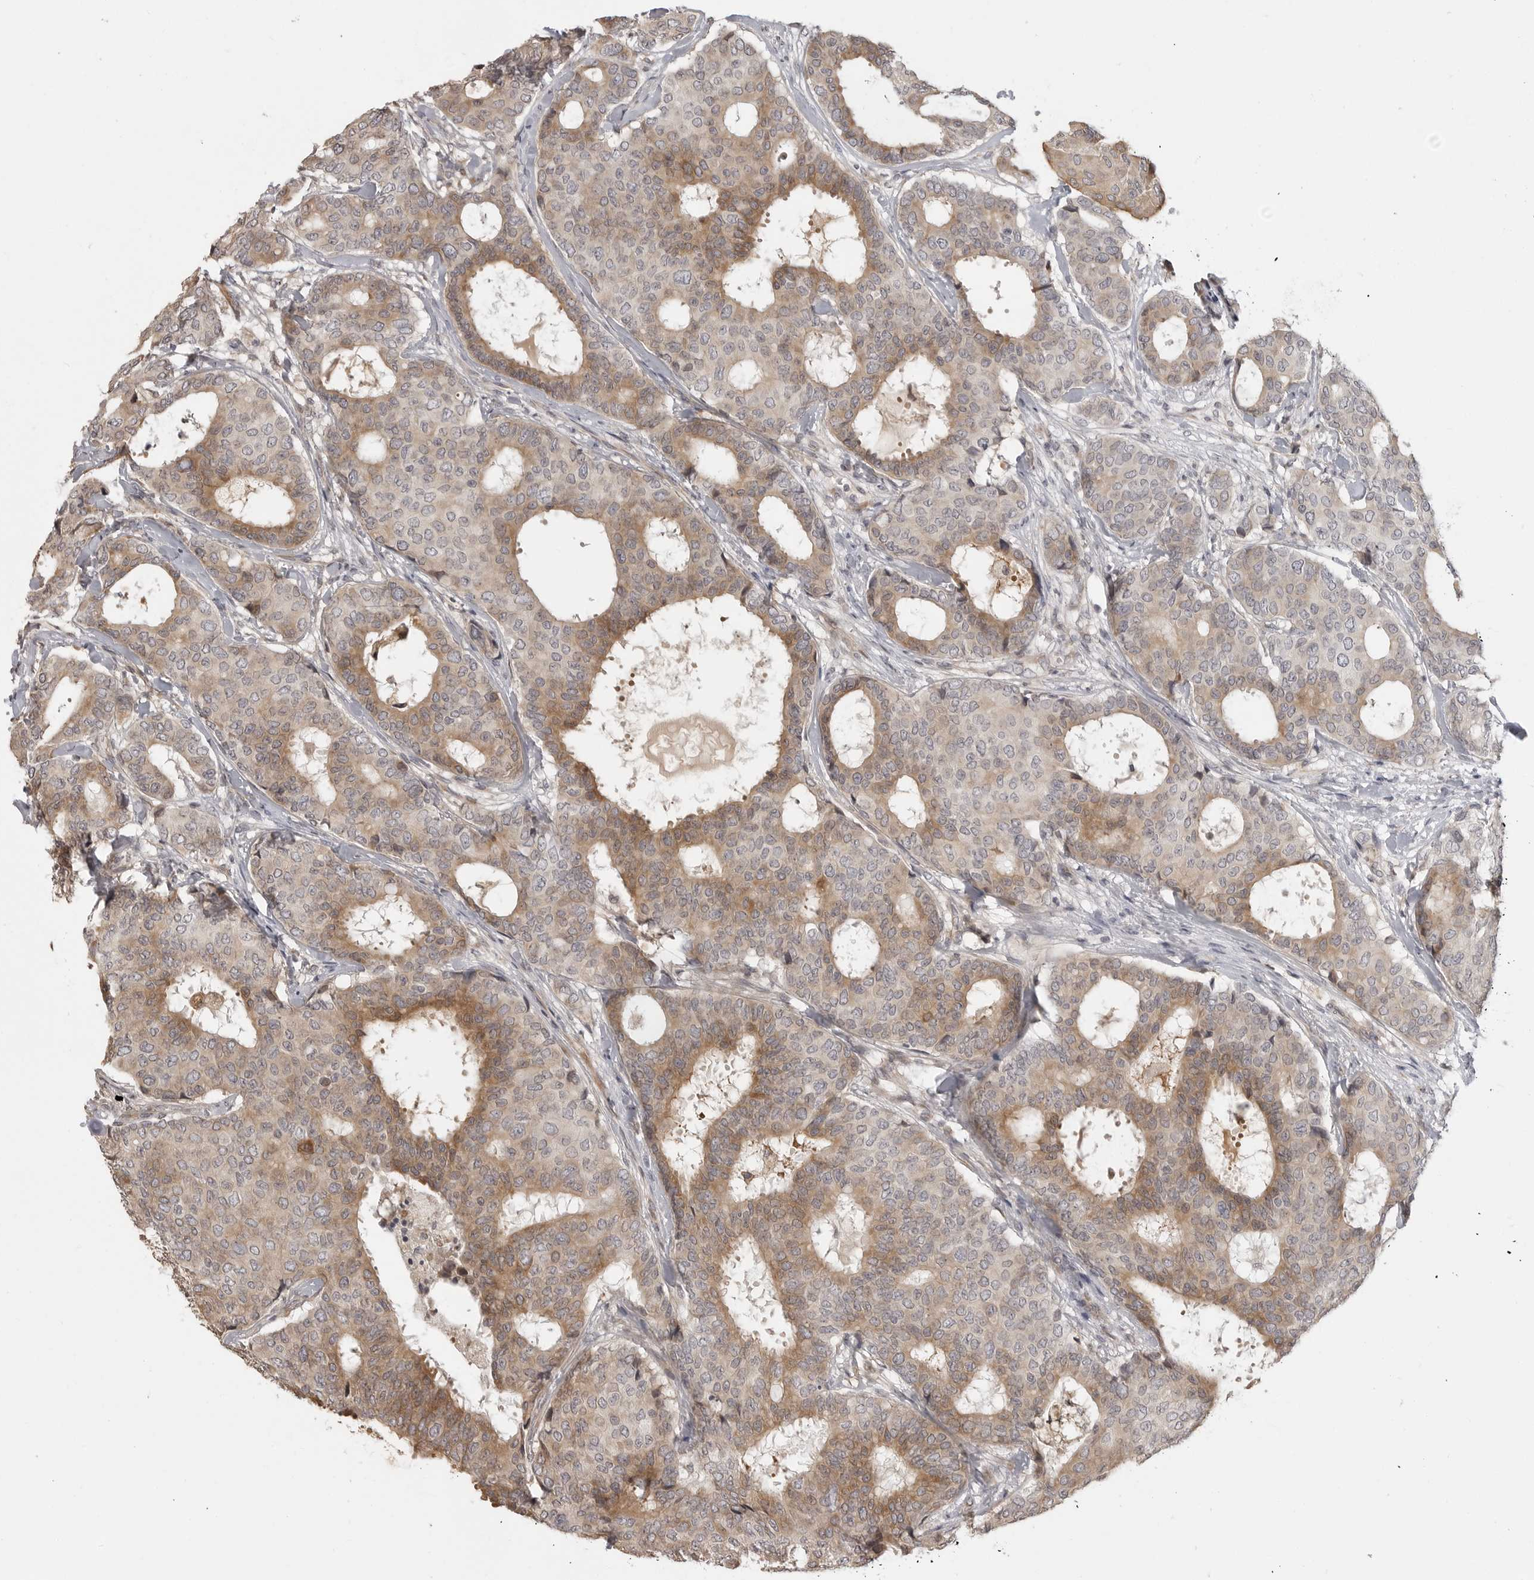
{"staining": {"intensity": "moderate", "quantity": "25%-75%", "location": "cytoplasmic/membranous"}, "tissue": "breast cancer", "cell_type": "Tumor cells", "image_type": "cancer", "snomed": [{"axis": "morphology", "description": "Duct carcinoma"}, {"axis": "topography", "description": "Breast"}], "caption": "Brown immunohistochemical staining in breast intraductal carcinoma displays moderate cytoplasmic/membranous expression in approximately 25%-75% of tumor cells.", "gene": "IDO1", "patient": {"sex": "female", "age": 75}}